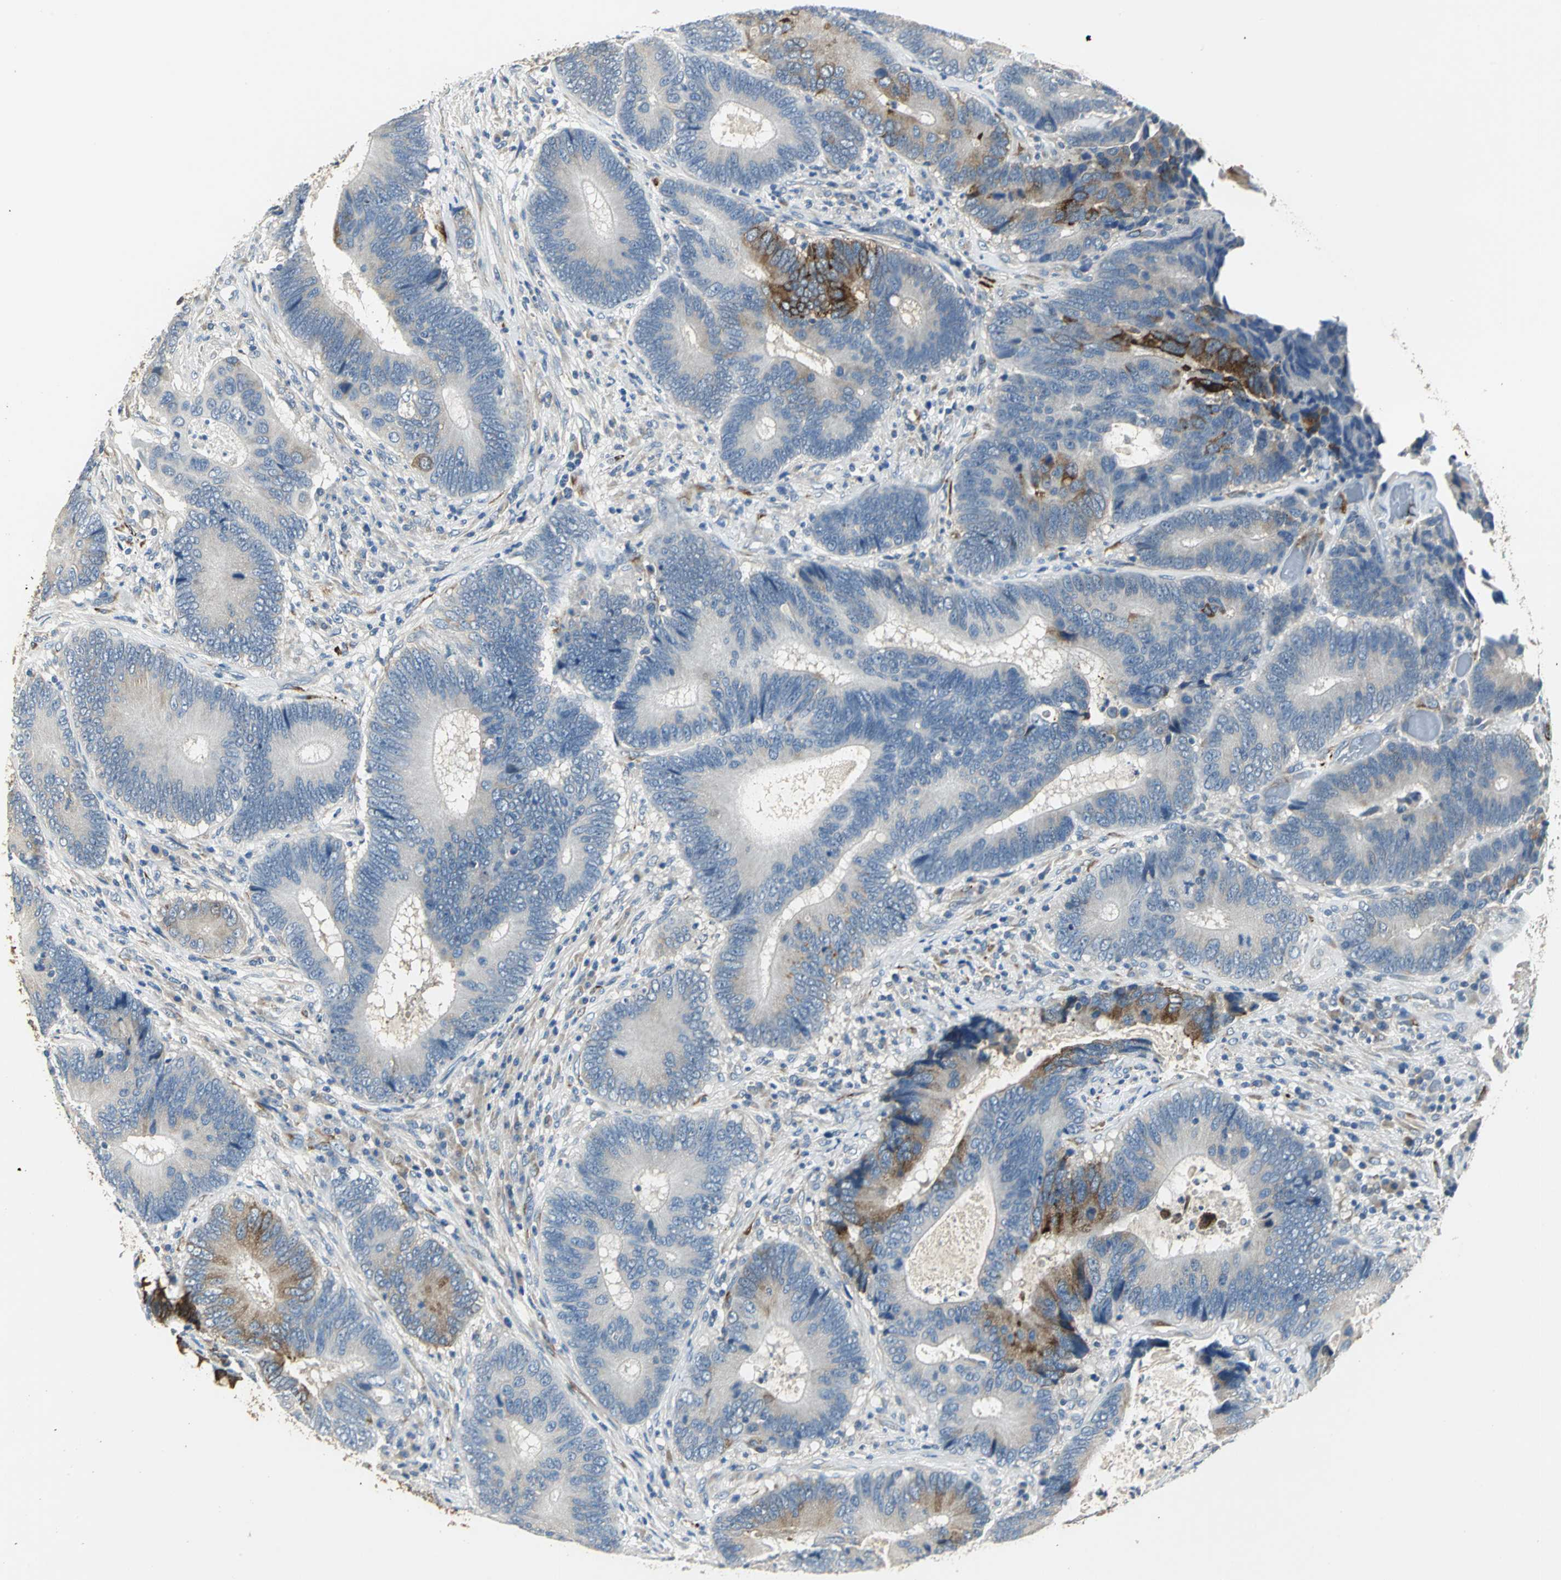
{"staining": {"intensity": "strong", "quantity": "<25%", "location": "cytoplasmic/membranous"}, "tissue": "colorectal cancer", "cell_type": "Tumor cells", "image_type": "cancer", "snomed": [{"axis": "morphology", "description": "Adenocarcinoma, NOS"}, {"axis": "topography", "description": "Colon"}], "caption": "The photomicrograph demonstrates a brown stain indicating the presence of a protein in the cytoplasmic/membranous of tumor cells in adenocarcinoma (colorectal). The staining was performed using DAB (3,3'-diaminobenzidine) to visualize the protein expression in brown, while the nuclei were stained in blue with hematoxylin (Magnification: 20x).", "gene": "B3GNT2", "patient": {"sex": "female", "age": 78}}